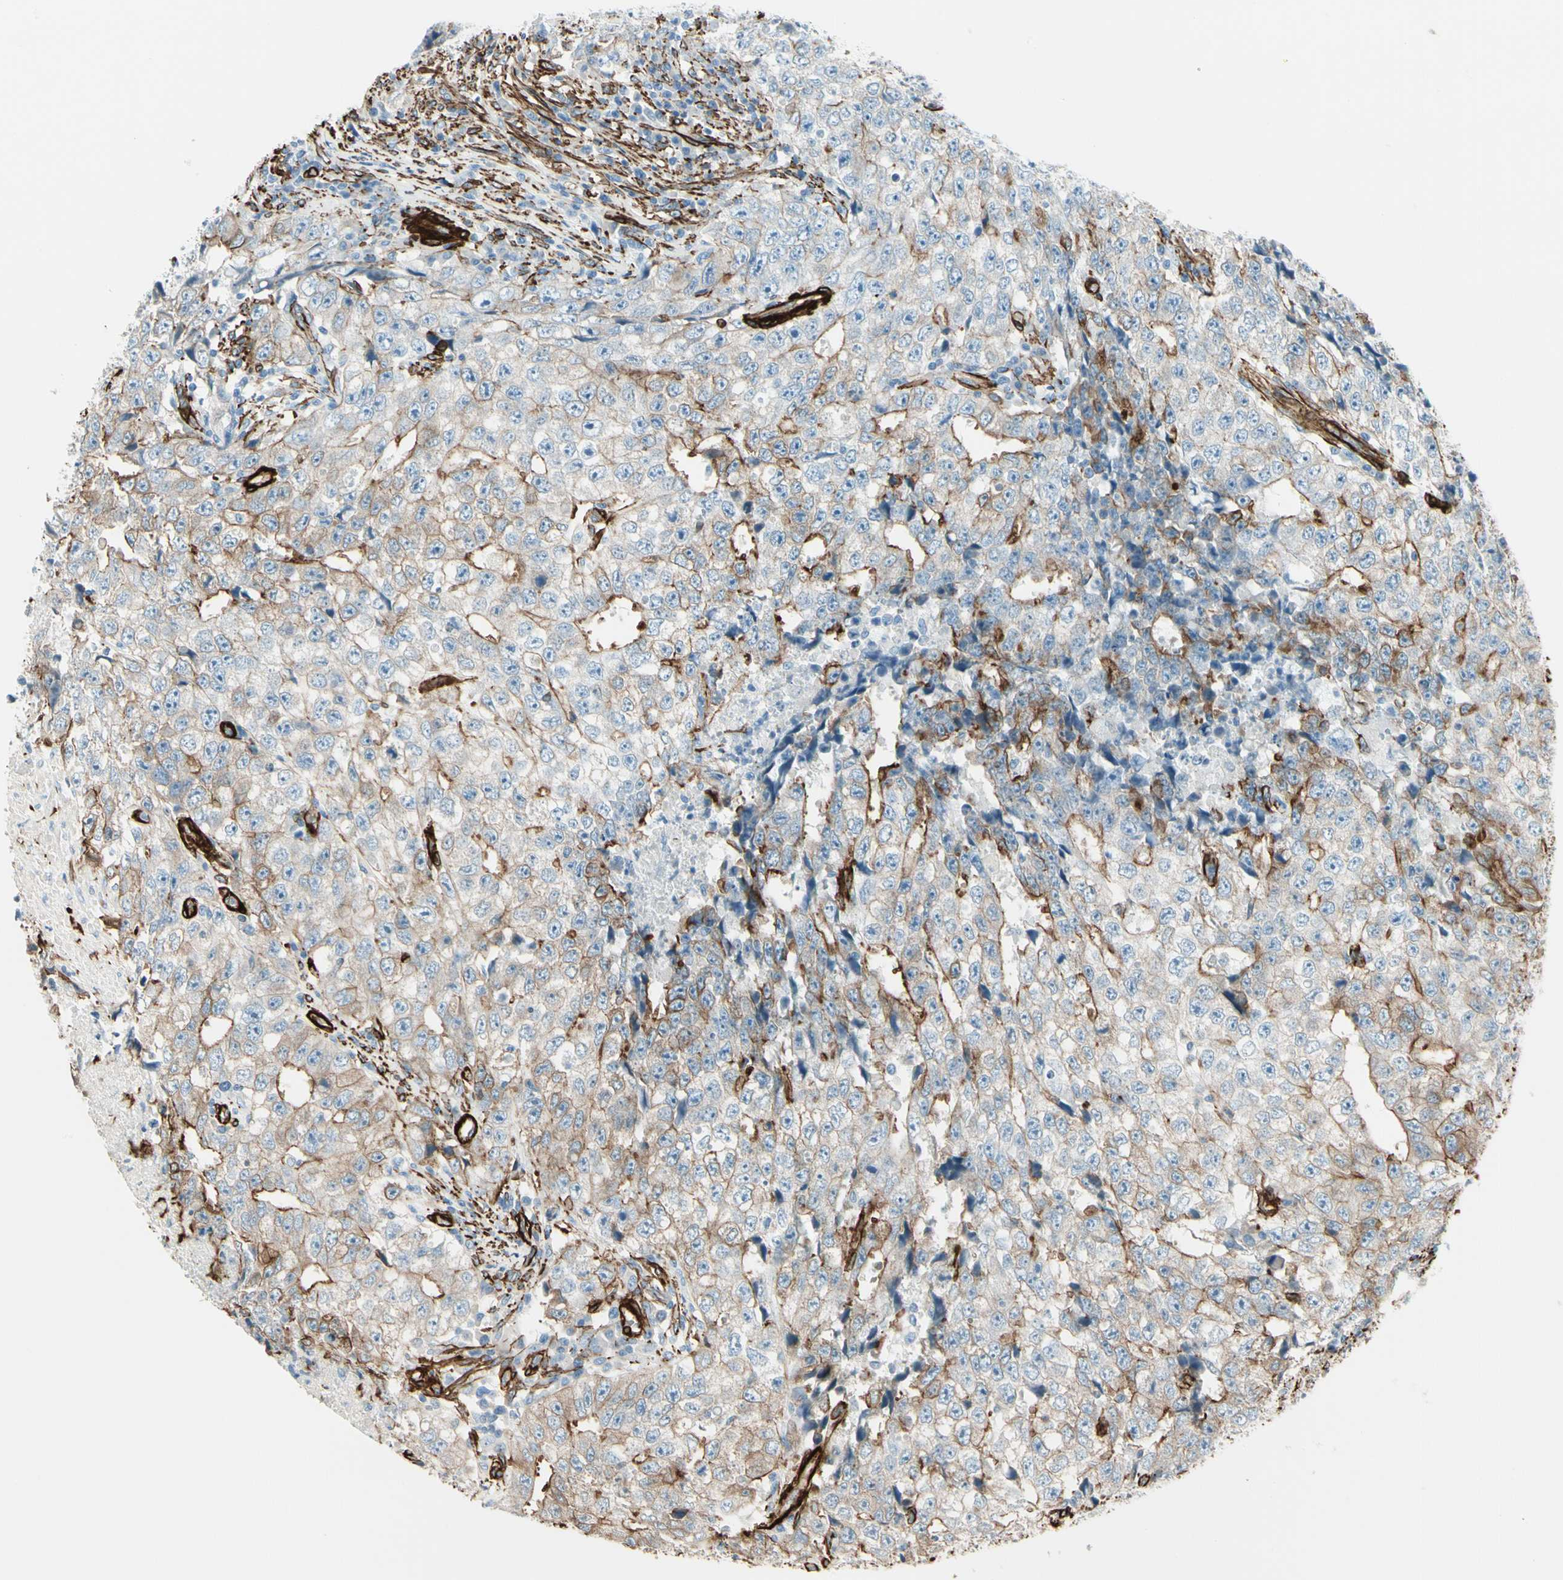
{"staining": {"intensity": "weak", "quantity": "25%-75%", "location": "cytoplasmic/membranous"}, "tissue": "testis cancer", "cell_type": "Tumor cells", "image_type": "cancer", "snomed": [{"axis": "morphology", "description": "Necrosis, NOS"}, {"axis": "morphology", "description": "Carcinoma, Embryonal, NOS"}, {"axis": "topography", "description": "Testis"}], "caption": "Immunohistochemical staining of human testis embryonal carcinoma demonstrates low levels of weak cytoplasmic/membranous positivity in approximately 25%-75% of tumor cells.", "gene": "CALD1", "patient": {"sex": "male", "age": 19}}